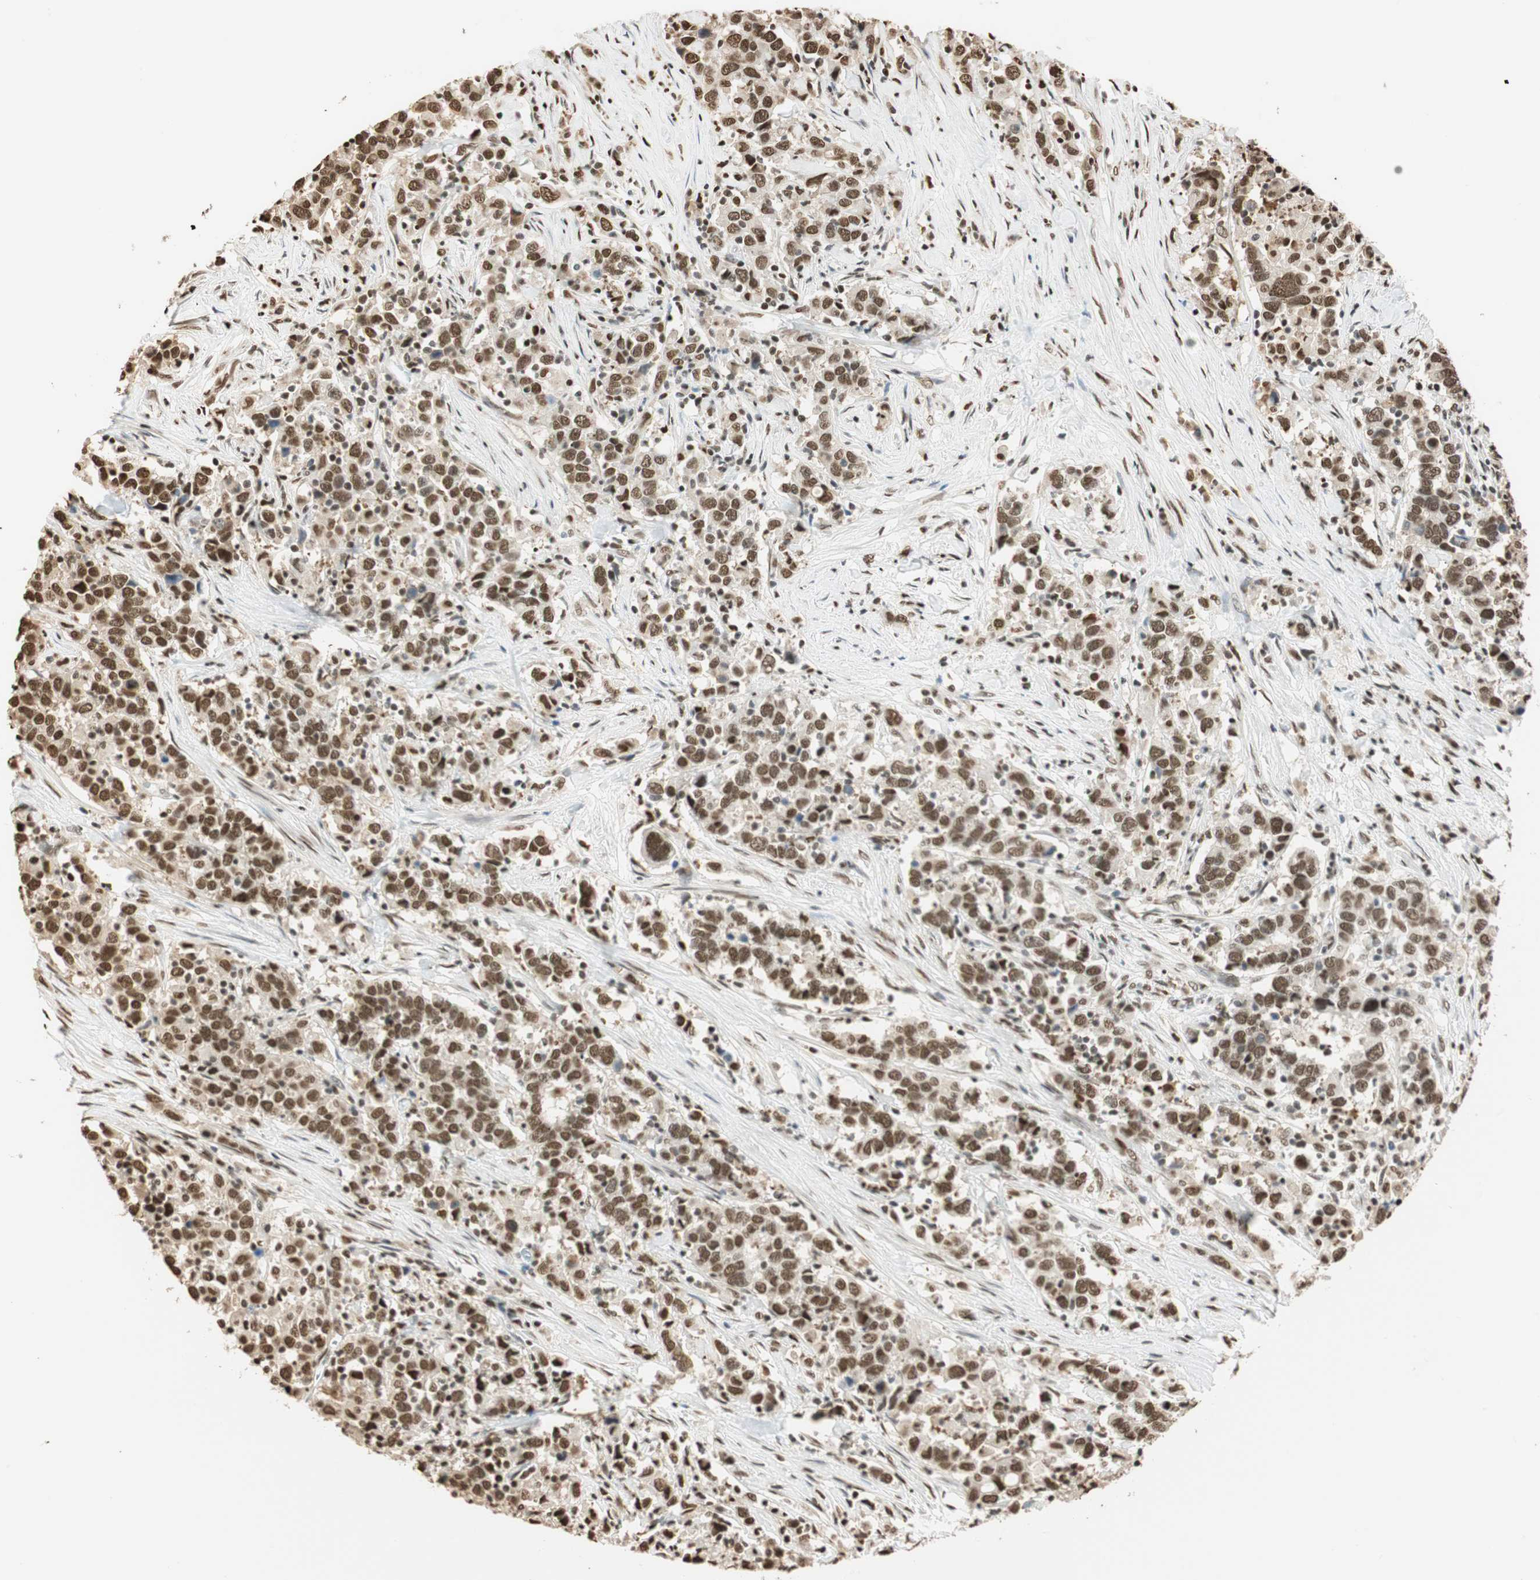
{"staining": {"intensity": "strong", "quantity": ">75%", "location": "cytoplasmic/membranous,nuclear"}, "tissue": "urothelial cancer", "cell_type": "Tumor cells", "image_type": "cancer", "snomed": [{"axis": "morphology", "description": "Urothelial carcinoma, High grade"}, {"axis": "topography", "description": "Urinary bladder"}], "caption": "Approximately >75% of tumor cells in high-grade urothelial carcinoma show strong cytoplasmic/membranous and nuclear protein expression as visualized by brown immunohistochemical staining.", "gene": "FANCG", "patient": {"sex": "male", "age": 61}}